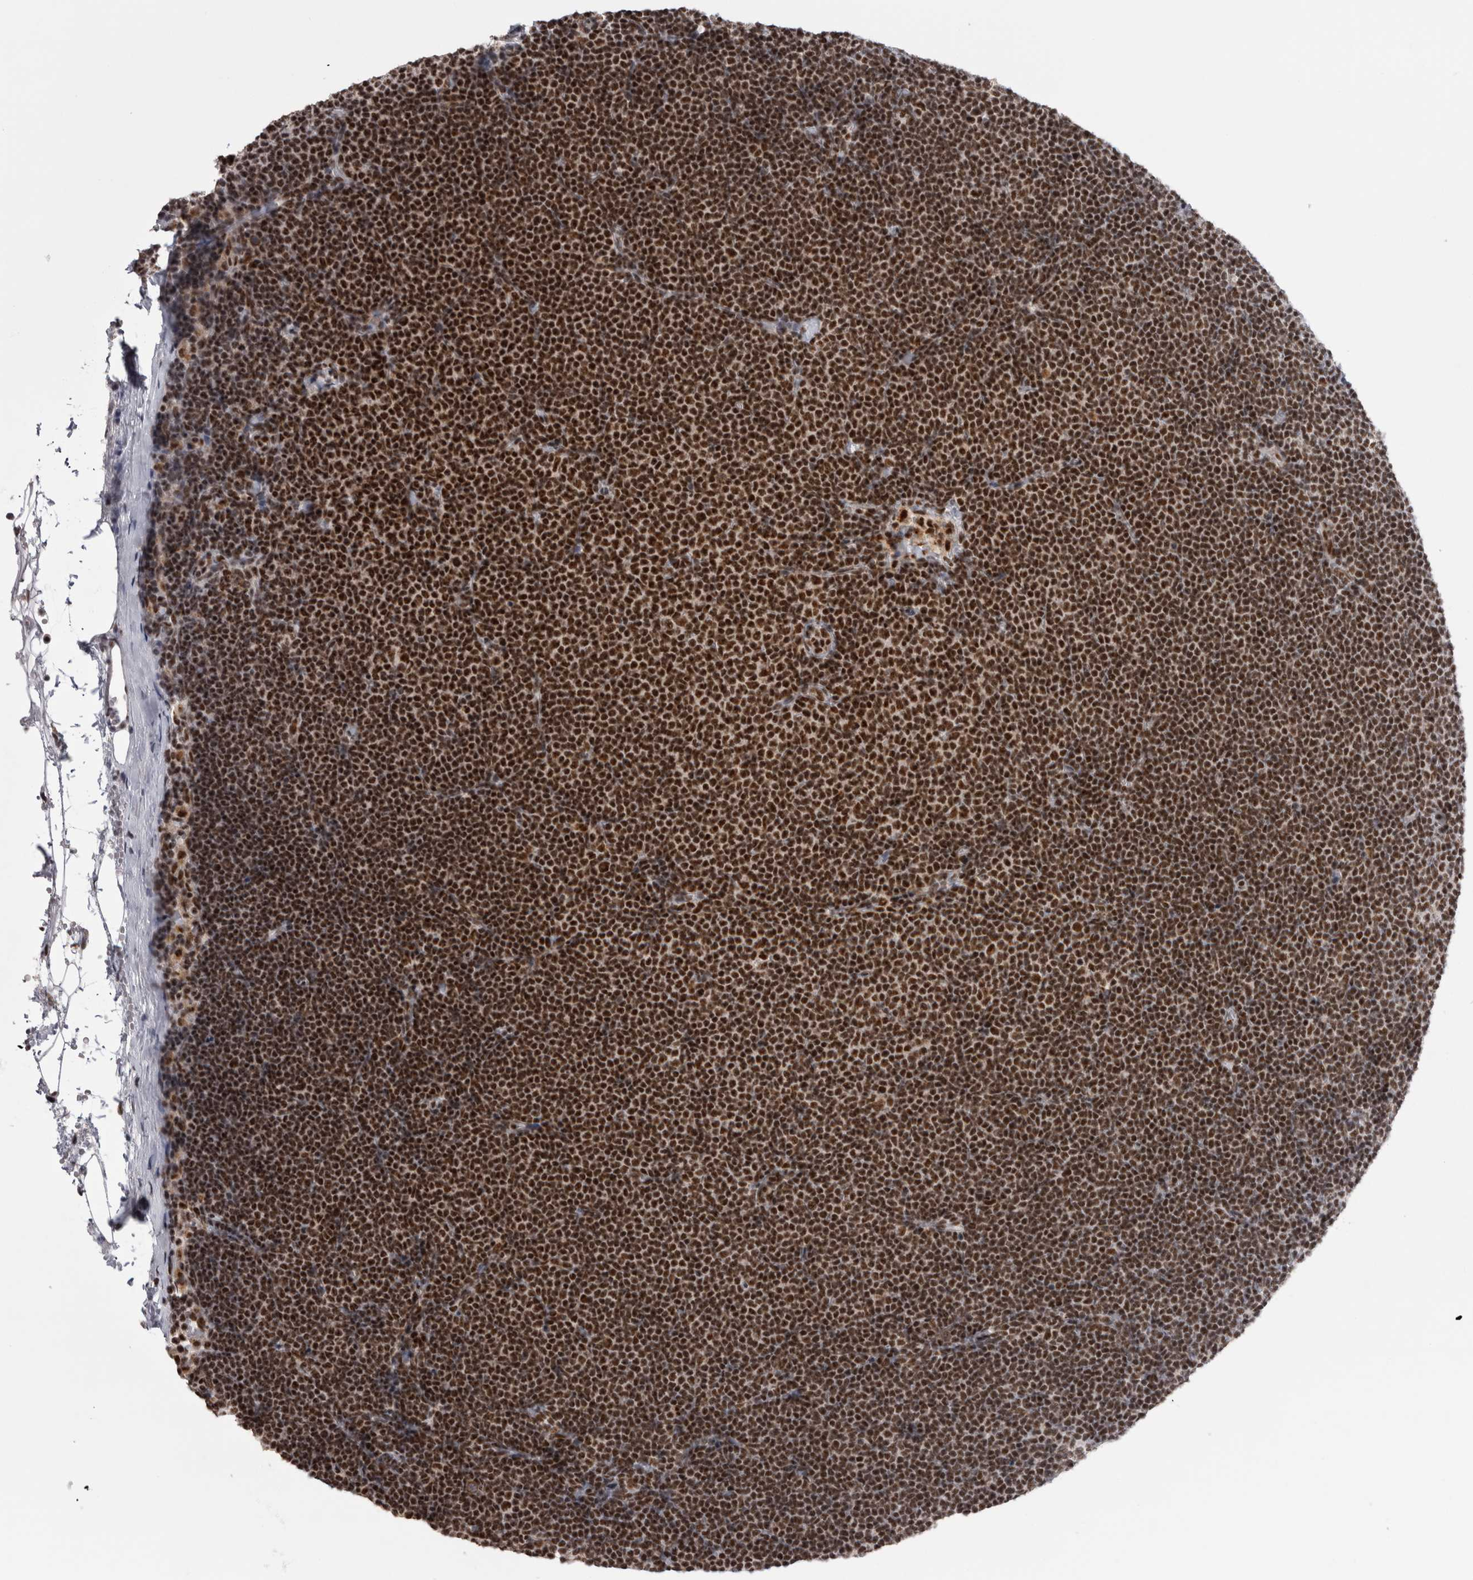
{"staining": {"intensity": "strong", "quantity": ">75%", "location": "nuclear"}, "tissue": "lymphoma", "cell_type": "Tumor cells", "image_type": "cancer", "snomed": [{"axis": "morphology", "description": "Malignant lymphoma, non-Hodgkin's type, Low grade"}, {"axis": "topography", "description": "Lymph node"}], "caption": "Immunohistochemical staining of human lymphoma displays strong nuclear protein positivity in about >75% of tumor cells. (DAB IHC, brown staining for protein, blue staining for nuclei).", "gene": "CDK11A", "patient": {"sex": "female", "age": 53}}